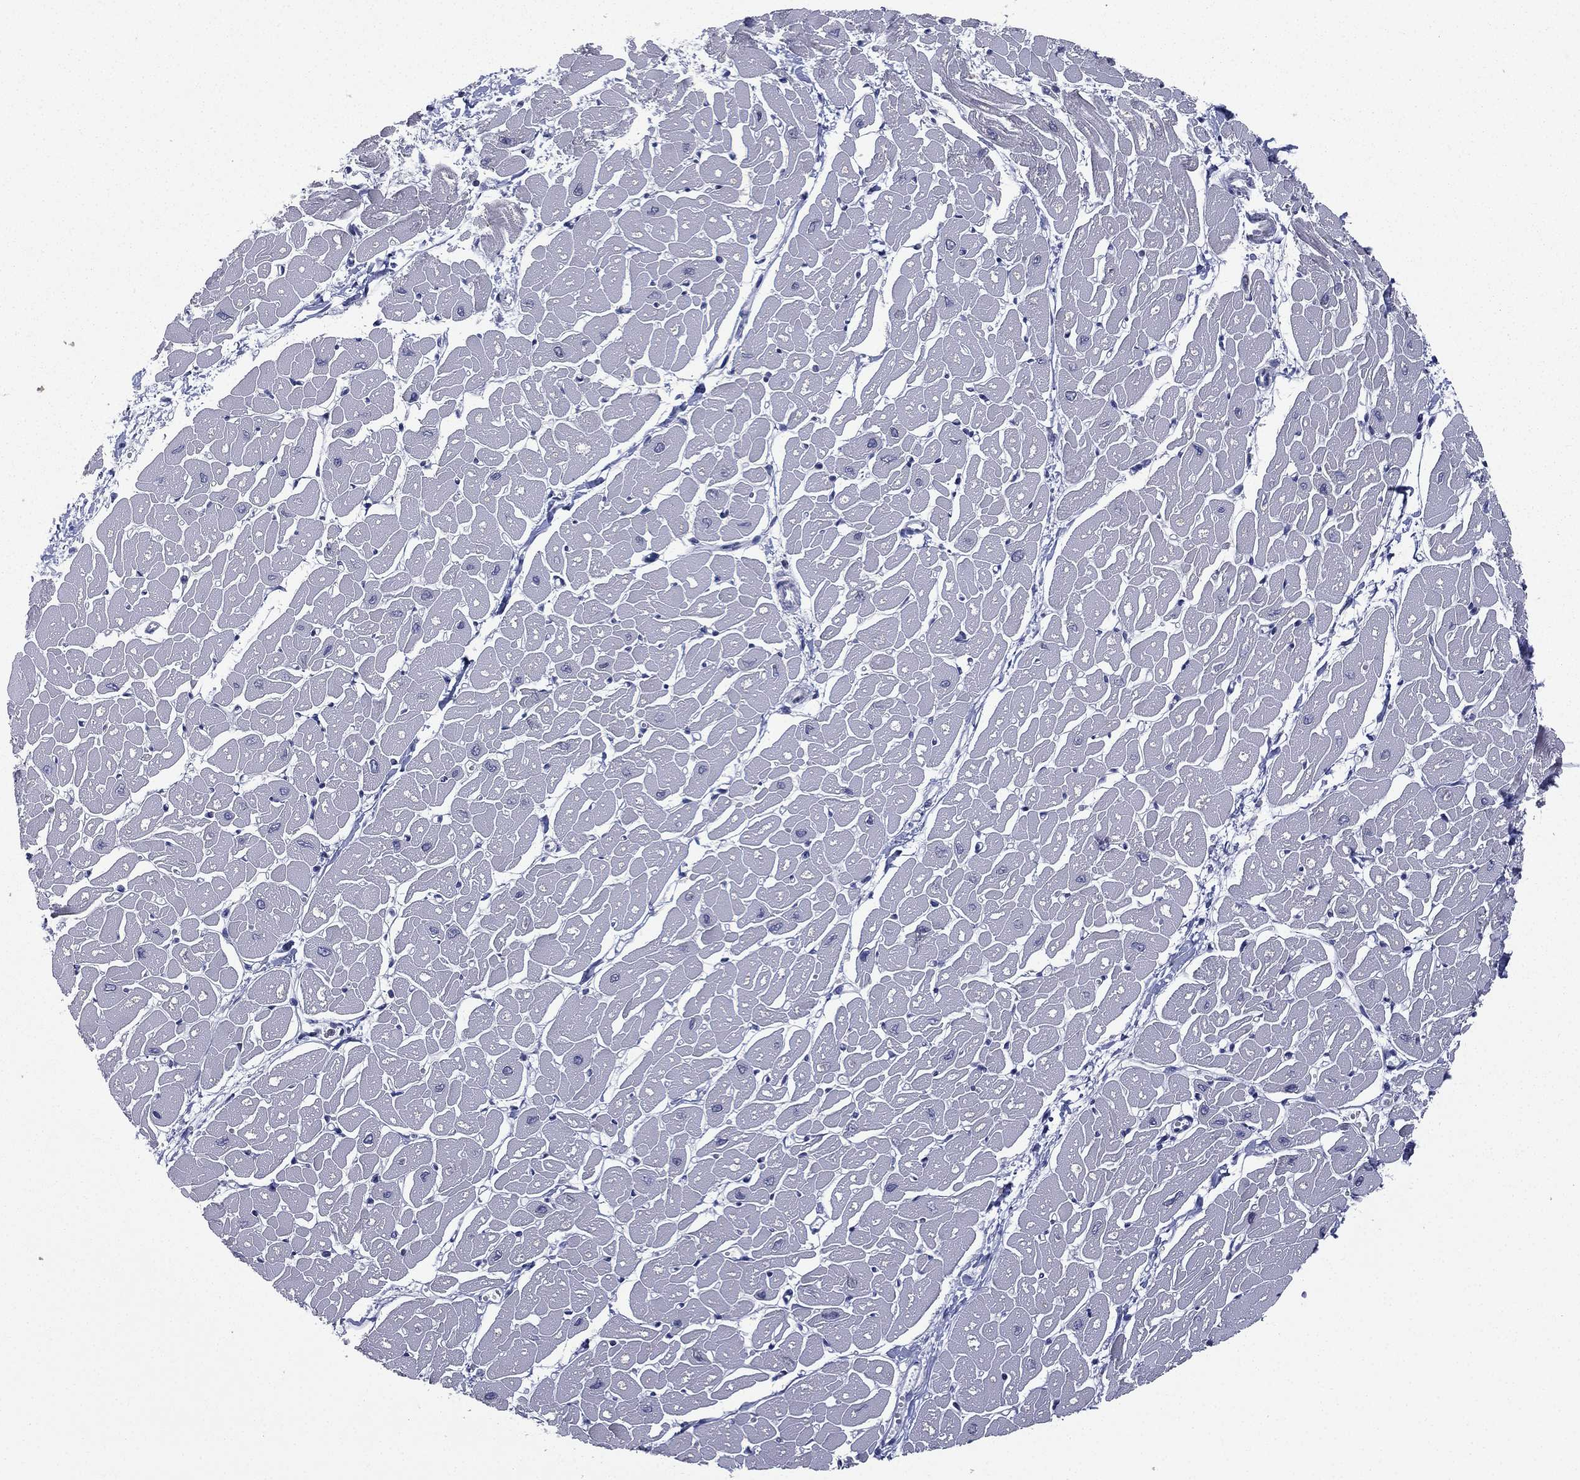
{"staining": {"intensity": "negative", "quantity": "none", "location": "none"}, "tissue": "heart muscle", "cell_type": "Cardiomyocytes", "image_type": "normal", "snomed": [{"axis": "morphology", "description": "Normal tissue, NOS"}, {"axis": "topography", "description": "Heart"}], "caption": "Immunohistochemistry micrograph of normal heart muscle stained for a protein (brown), which demonstrates no staining in cardiomyocytes. (Brightfield microscopy of DAB immunohistochemistry at high magnification).", "gene": "FARSA", "patient": {"sex": "male", "age": 57}}